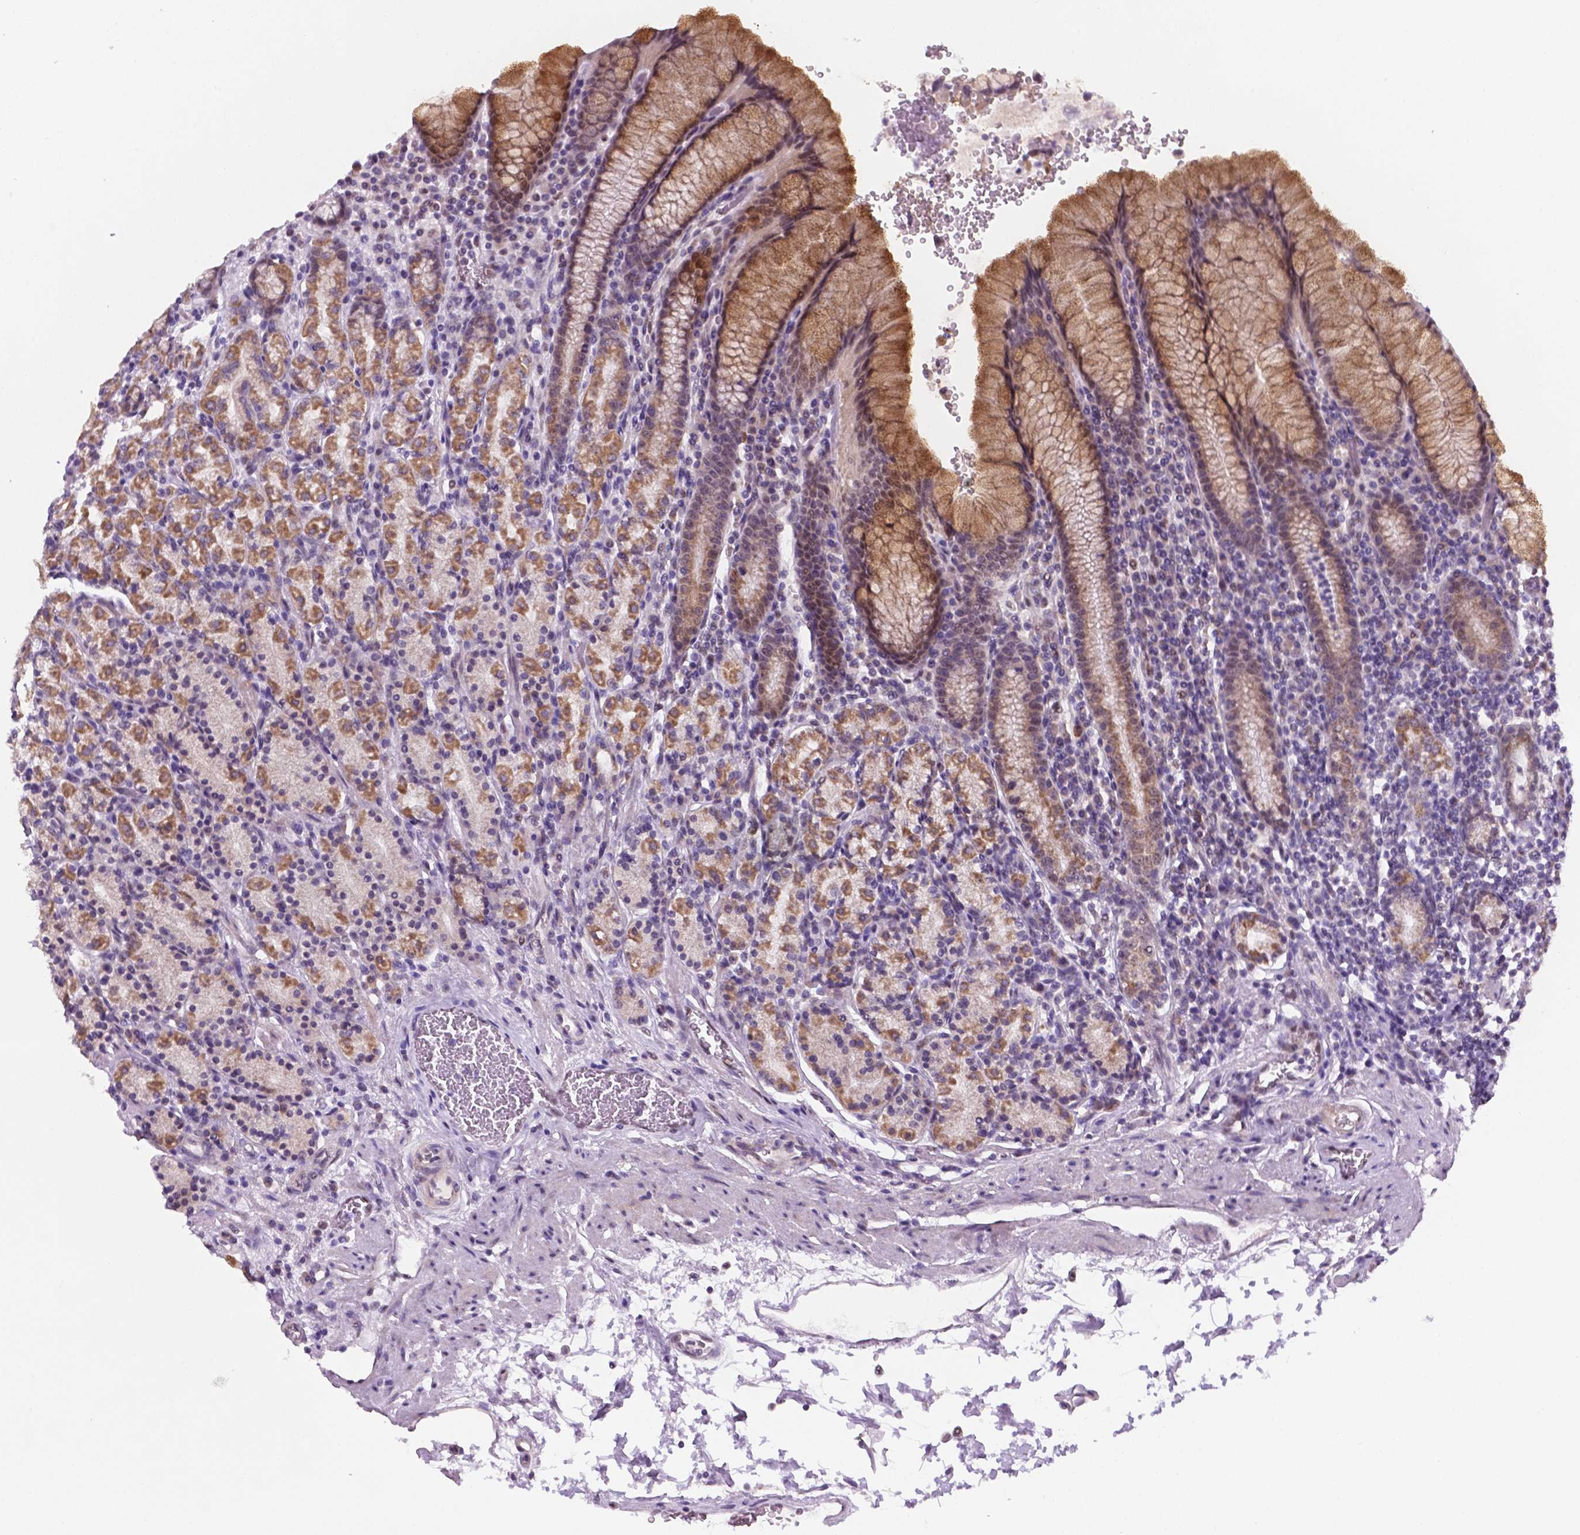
{"staining": {"intensity": "moderate", "quantity": "25%-75%", "location": "cytoplasmic/membranous,nuclear"}, "tissue": "stomach", "cell_type": "Glandular cells", "image_type": "normal", "snomed": [{"axis": "morphology", "description": "Normal tissue, NOS"}, {"axis": "topography", "description": "Stomach, upper"}, {"axis": "topography", "description": "Stomach"}], "caption": "Glandular cells reveal medium levels of moderate cytoplasmic/membranous,nuclear expression in approximately 25%-75% of cells in normal stomach.", "gene": "C18orf21", "patient": {"sex": "male", "age": 62}}